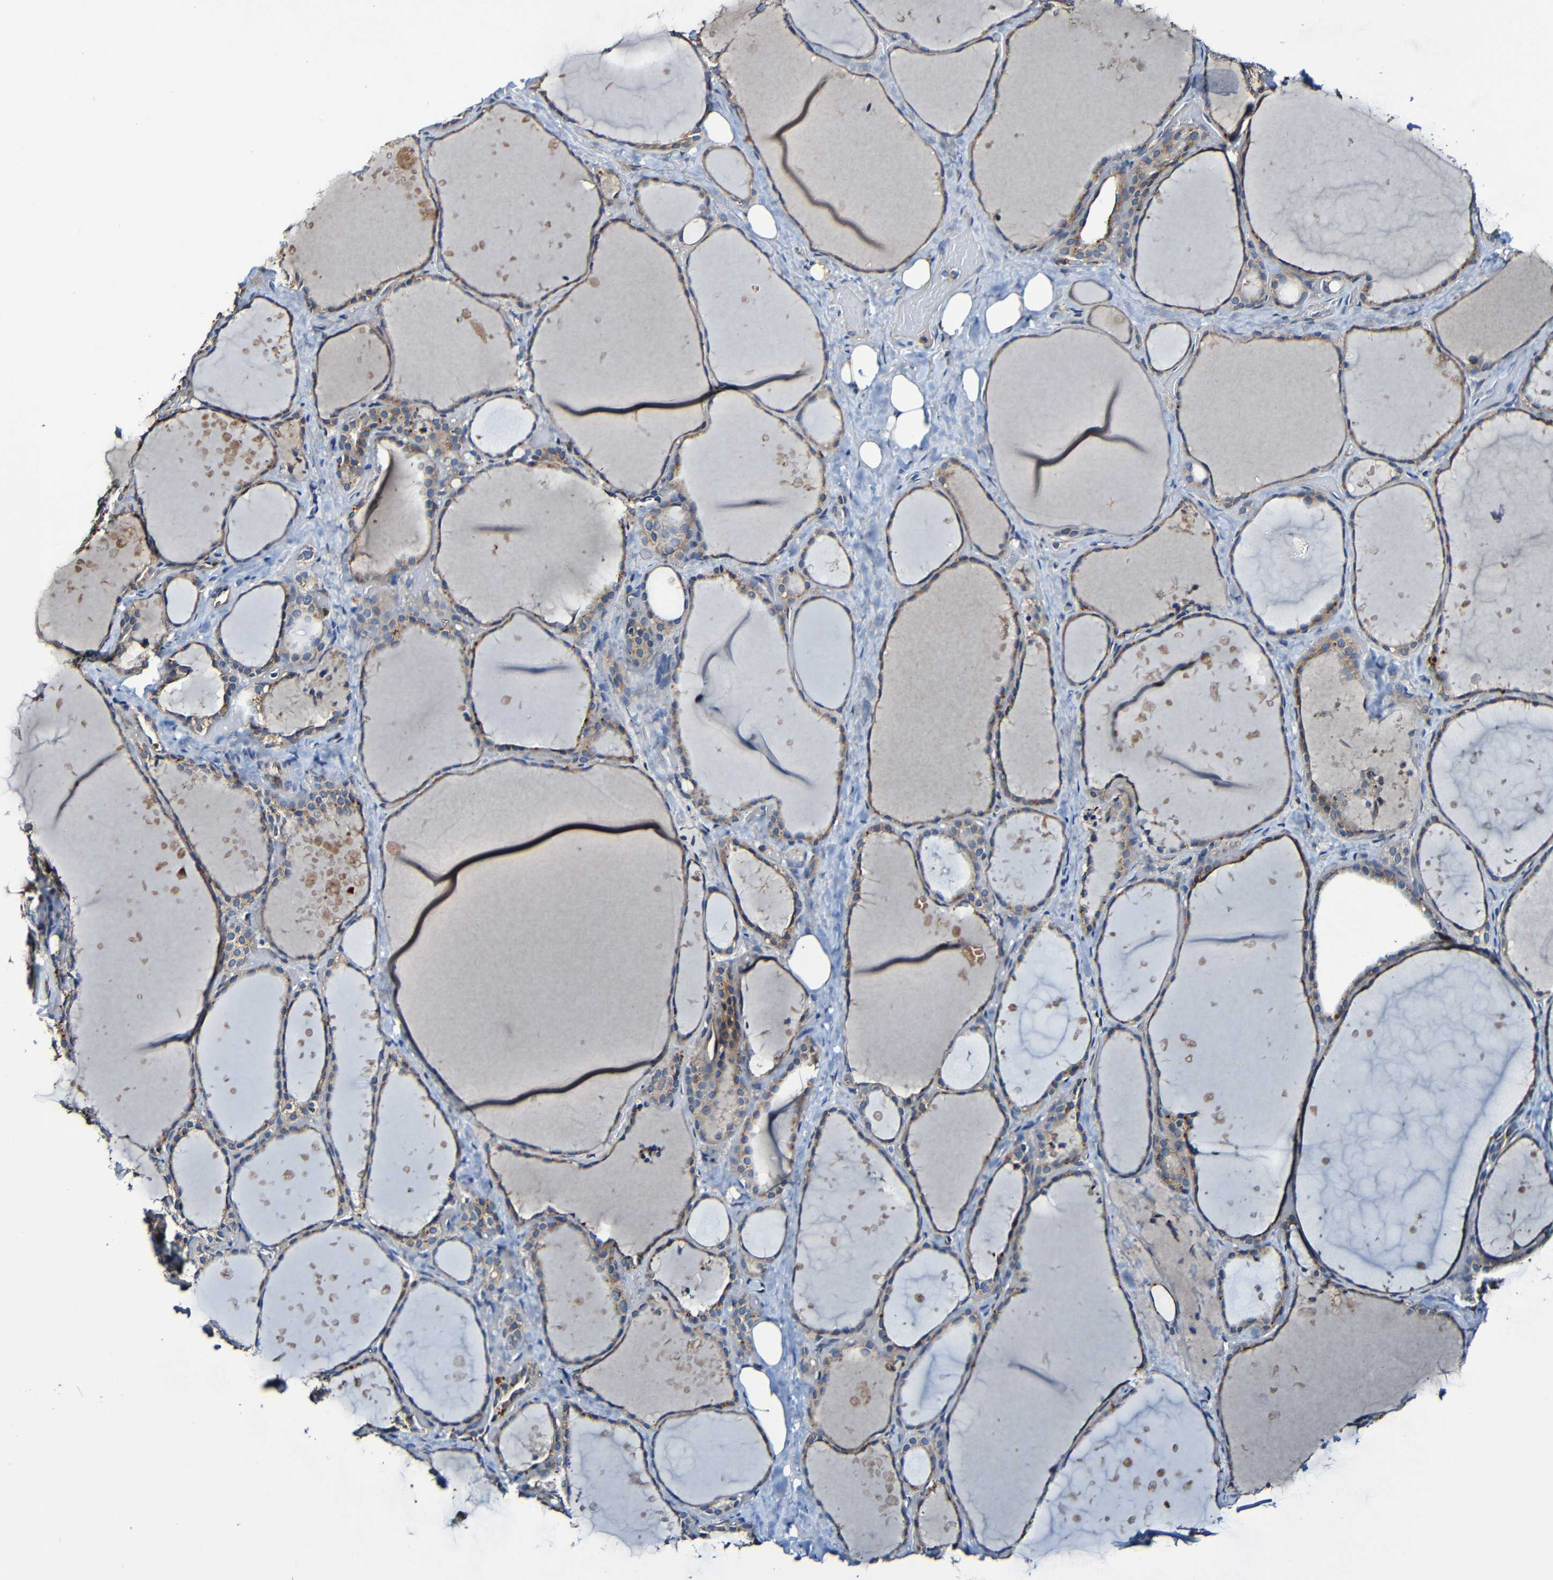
{"staining": {"intensity": "moderate", "quantity": ">75%", "location": "cytoplasmic/membranous"}, "tissue": "thyroid gland", "cell_type": "Glandular cells", "image_type": "normal", "snomed": [{"axis": "morphology", "description": "Normal tissue, NOS"}, {"axis": "topography", "description": "Thyroid gland"}], "caption": "A high-resolution image shows immunohistochemistry staining of normal thyroid gland, which reveals moderate cytoplasmic/membranous positivity in about >75% of glandular cells.", "gene": "ADAM15", "patient": {"sex": "female", "age": 44}}